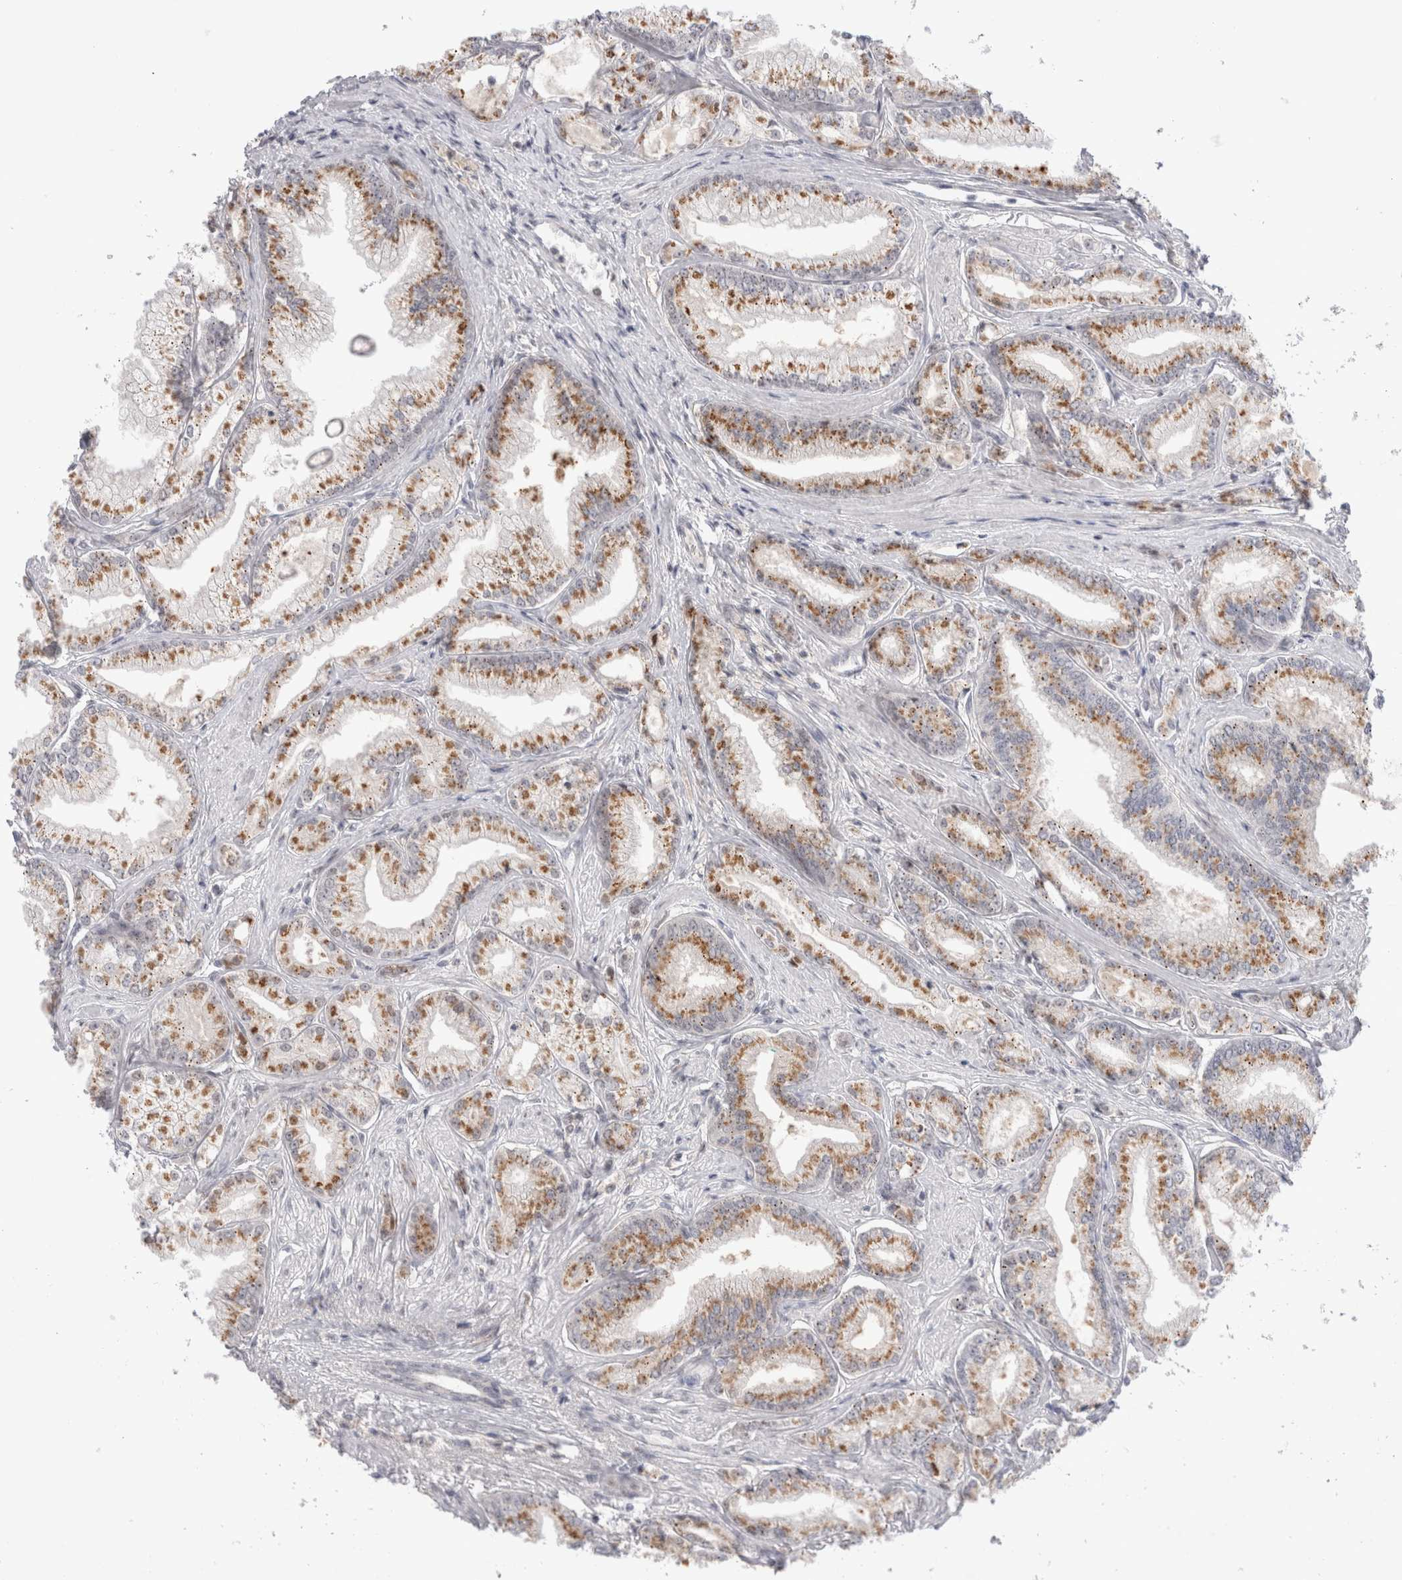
{"staining": {"intensity": "moderate", "quantity": ">75%", "location": "cytoplasmic/membranous"}, "tissue": "prostate cancer", "cell_type": "Tumor cells", "image_type": "cancer", "snomed": [{"axis": "morphology", "description": "Adenocarcinoma, Low grade"}, {"axis": "topography", "description": "Prostate"}], "caption": "Immunohistochemistry (IHC) of prostate cancer (low-grade adenocarcinoma) reveals medium levels of moderate cytoplasmic/membranous positivity in about >75% of tumor cells.", "gene": "CERS5", "patient": {"sex": "male", "age": 52}}